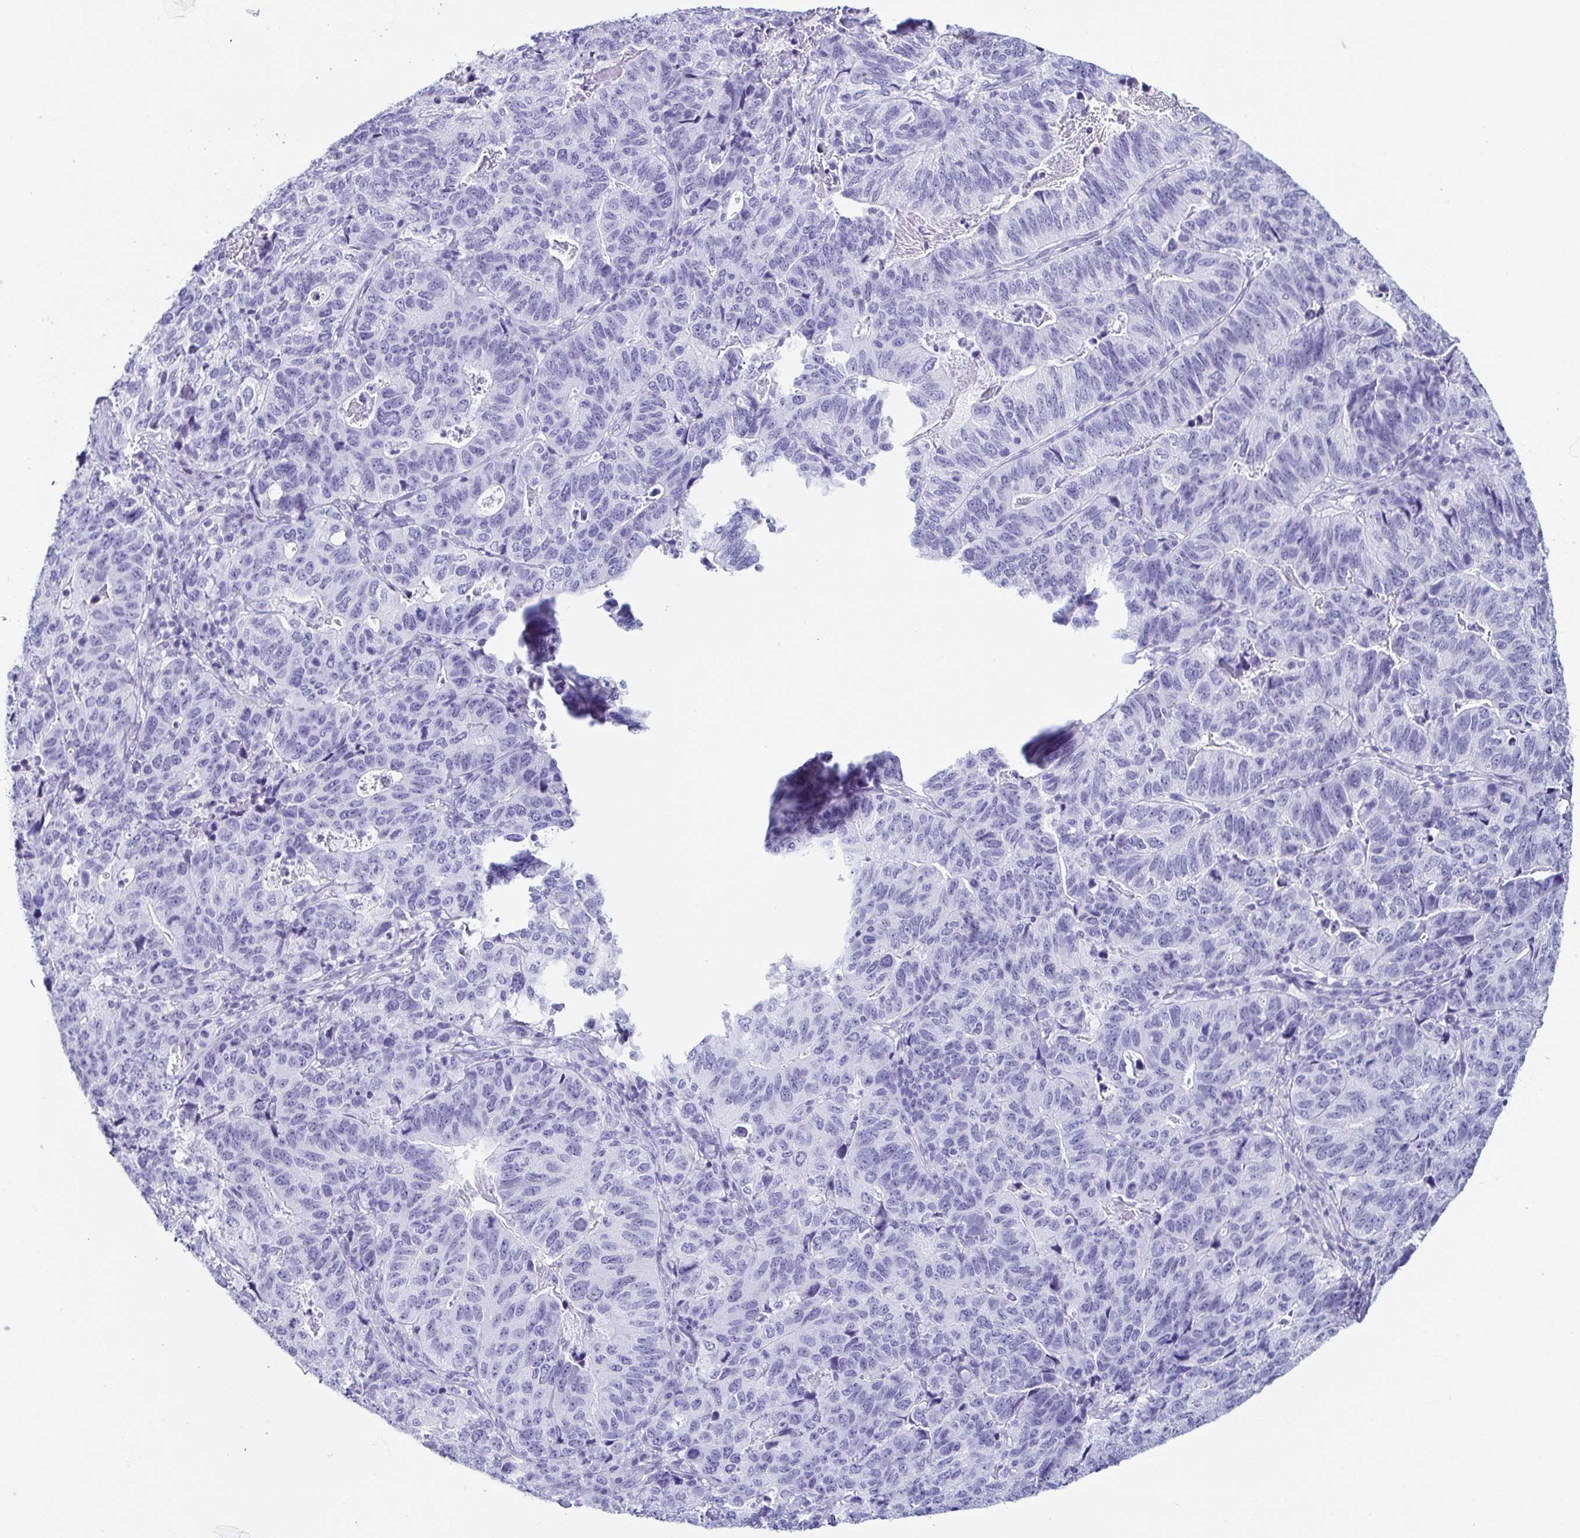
{"staining": {"intensity": "negative", "quantity": "none", "location": "none"}, "tissue": "stomach cancer", "cell_type": "Tumor cells", "image_type": "cancer", "snomed": [{"axis": "morphology", "description": "Adenocarcinoma, NOS"}, {"axis": "topography", "description": "Stomach, upper"}], "caption": "Protein analysis of adenocarcinoma (stomach) exhibits no significant expression in tumor cells. (Brightfield microscopy of DAB (3,3'-diaminobenzidine) IHC at high magnification).", "gene": "CD164L2", "patient": {"sex": "female", "age": 67}}